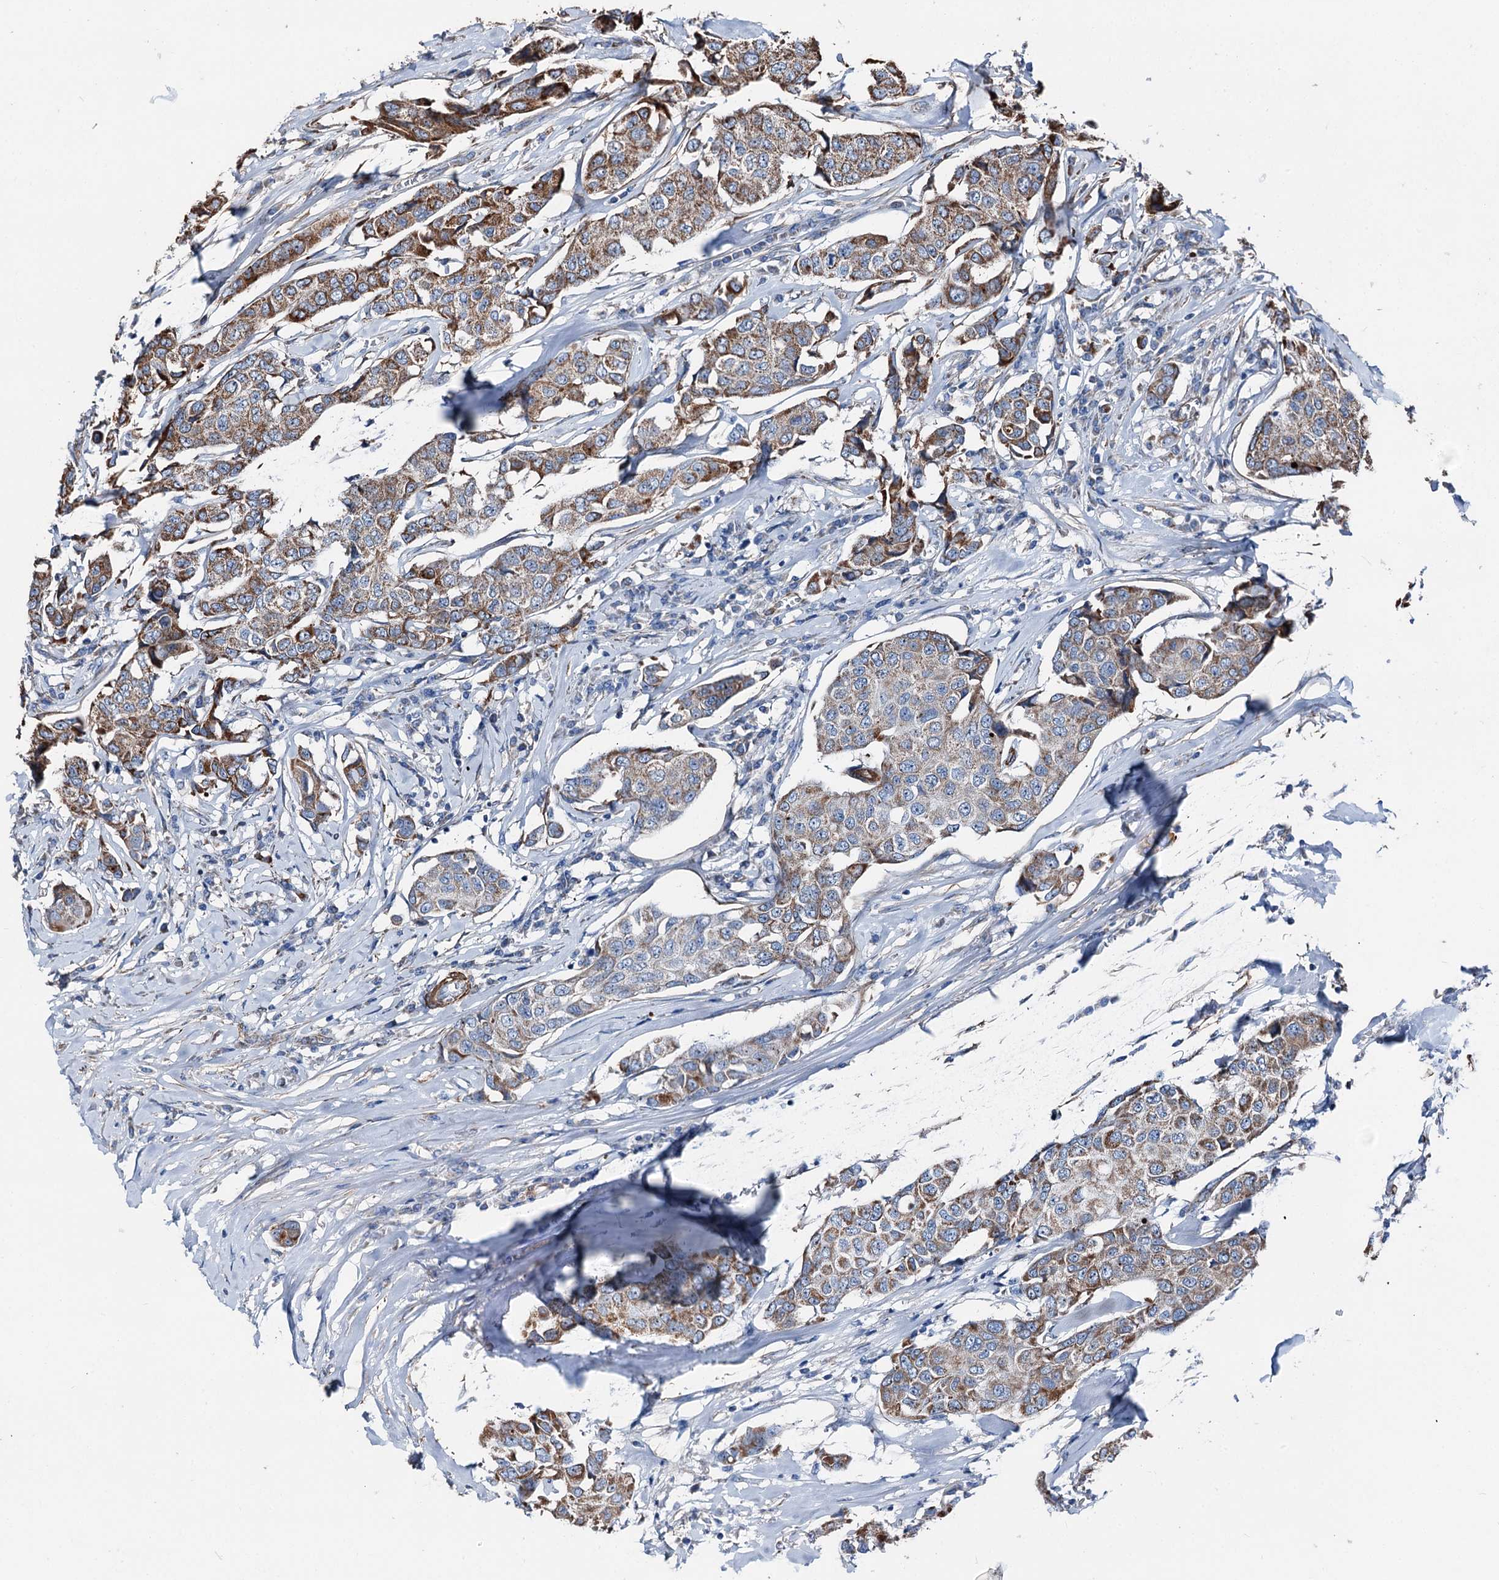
{"staining": {"intensity": "moderate", "quantity": ">75%", "location": "cytoplasmic/membranous"}, "tissue": "breast cancer", "cell_type": "Tumor cells", "image_type": "cancer", "snomed": [{"axis": "morphology", "description": "Duct carcinoma"}, {"axis": "topography", "description": "Breast"}], "caption": "Moderate cytoplasmic/membranous expression is present in about >75% of tumor cells in breast cancer (invasive ductal carcinoma).", "gene": "DDIAS", "patient": {"sex": "female", "age": 80}}